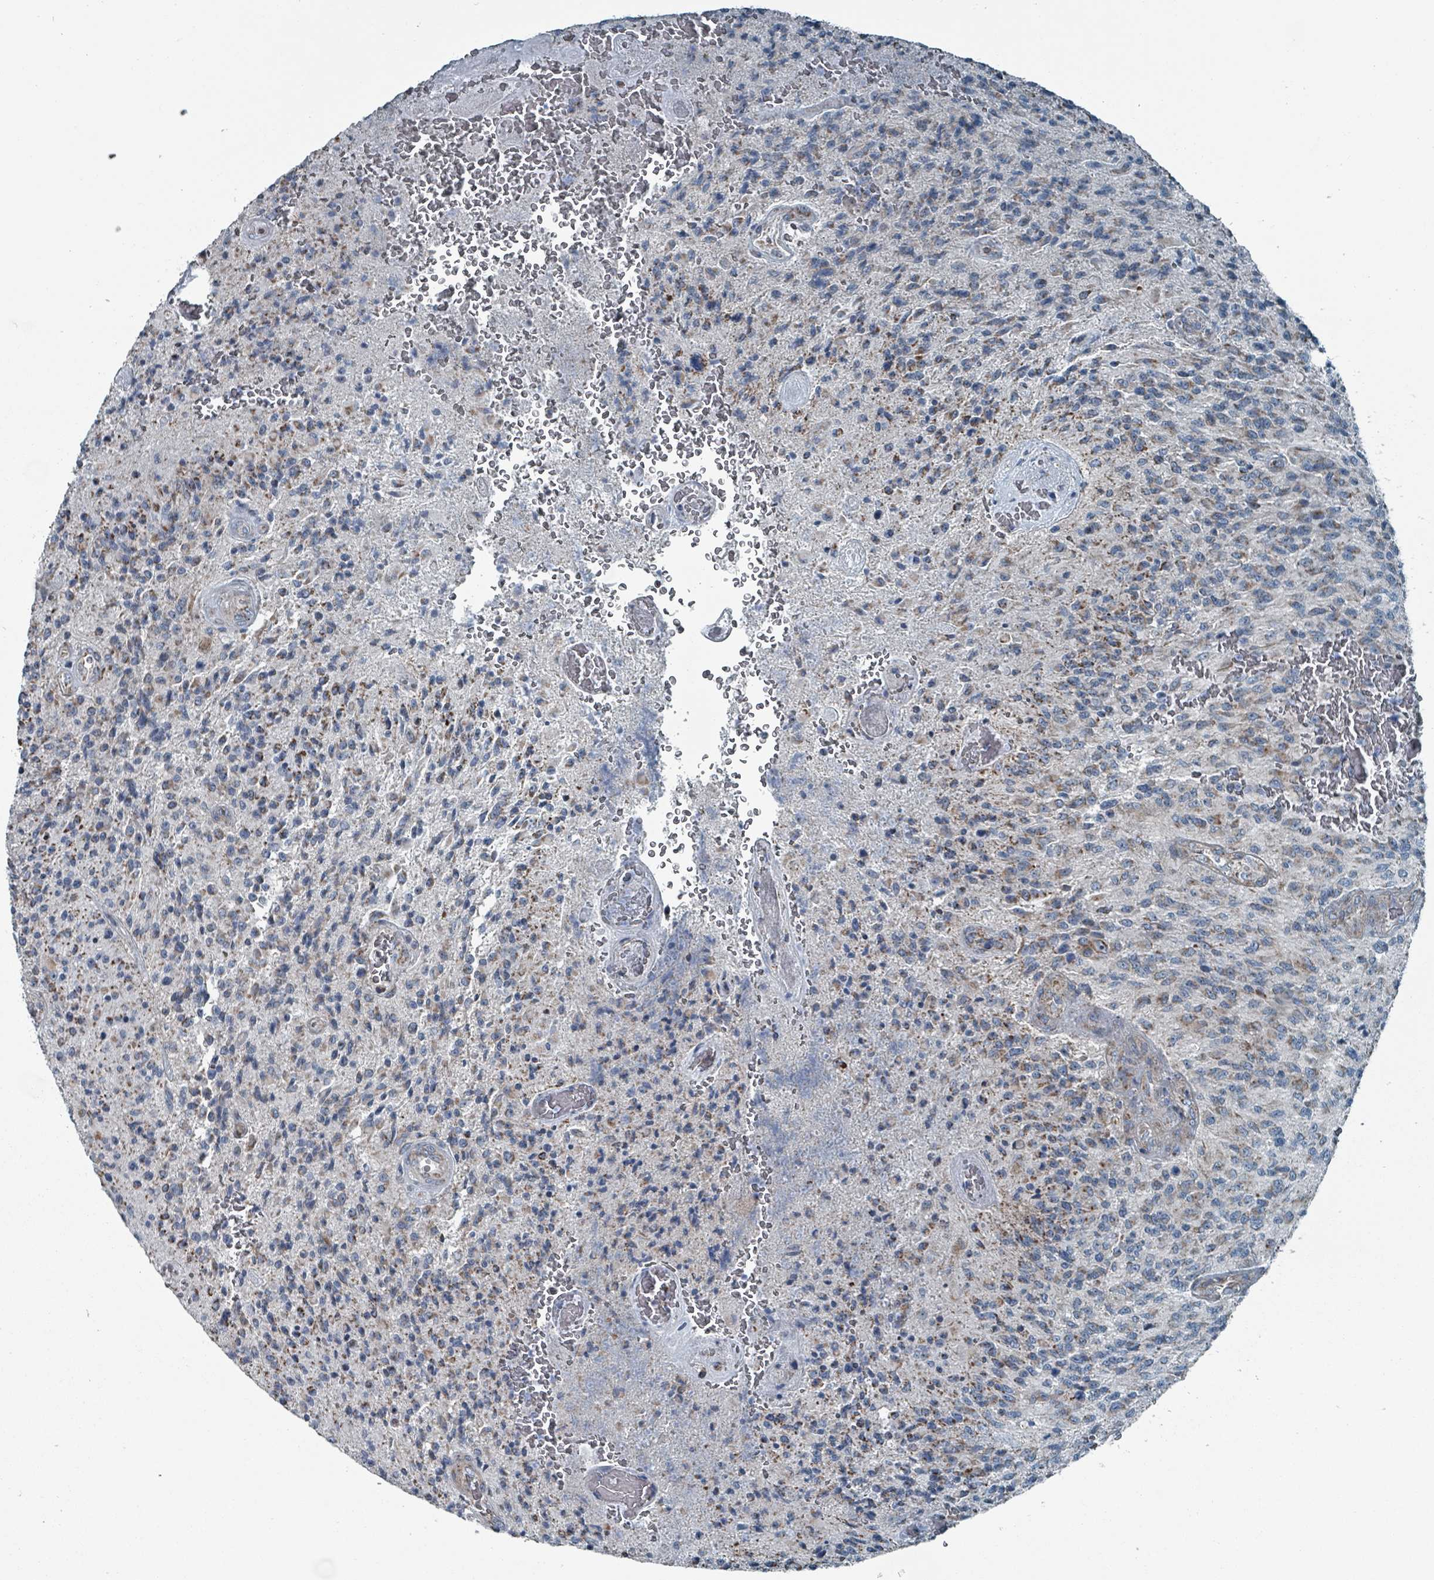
{"staining": {"intensity": "moderate", "quantity": "<25%", "location": "cytoplasmic/membranous"}, "tissue": "glioma", "cell_type": "Tumor cells", "image_type": "cancer", "snomed": [{"axis": "morphology", "description": "Normal tissue, NOS"}, {"axis": "morphology", "description": "Glioma, malignant, High grade"}, {"axis": "topography", "description": "Cerebral cortex"}], "caption": "Malignant glioma (high-grade) was stained to show a protein in brown. There is low levels of moderate cytoplasmic/membranous positivity in about <25% of tumor cells.", "gene": "ABHD18", "patient": {"sex": "male", "age": 56}}